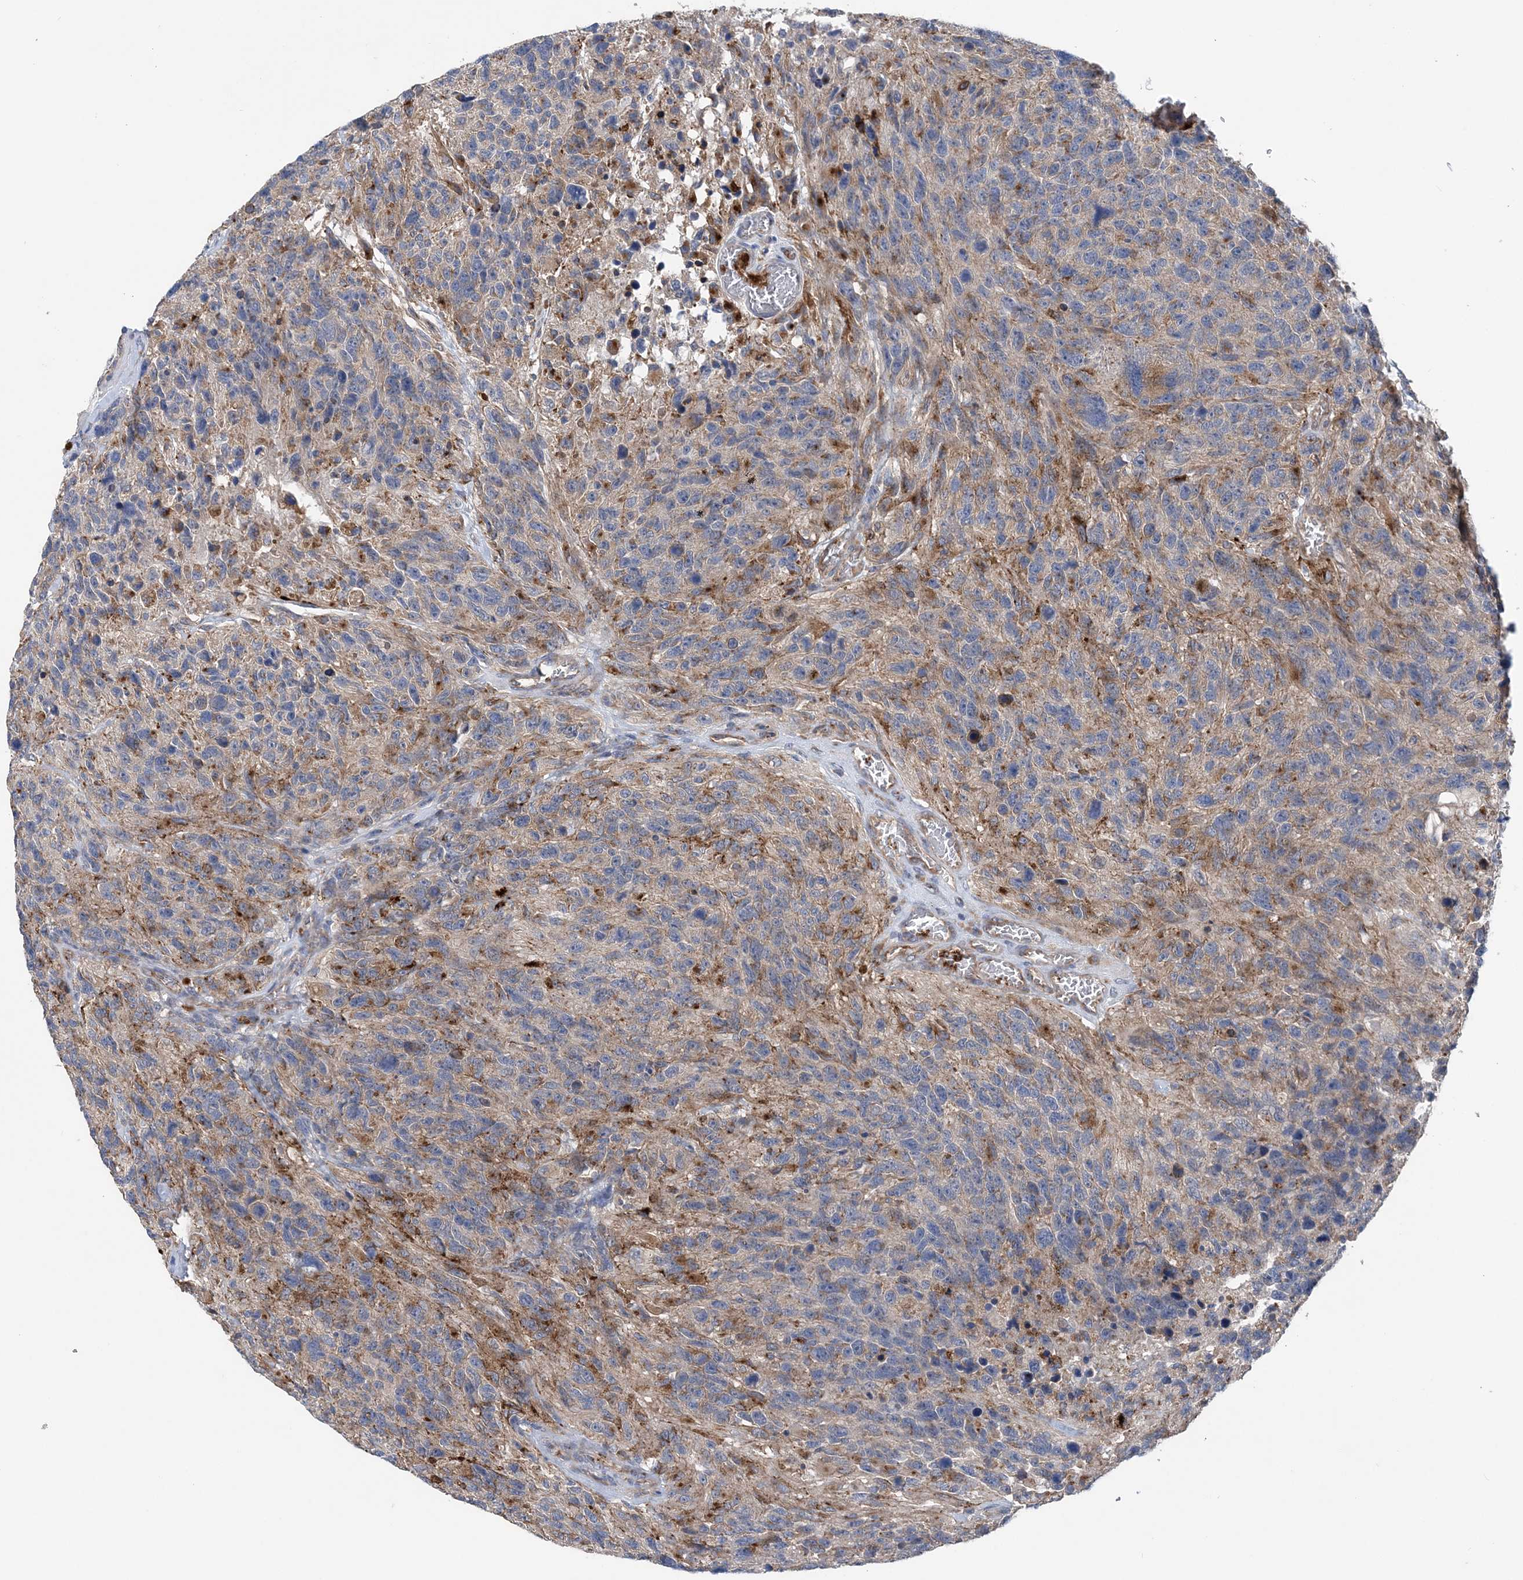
{"staining": {"intensity": "moderate", "quantity": "<25%", "location": "cytoplasmic/membranous"}, "tissue": "glioma", "cell_type": "Tumor cells", "image_type": "cancer", "snomed": [{"axis": "morphology", "description": "Glioma, malignant, High grade"}, {"axis": "topography", "description": "Brain"}], "caption": "Glioma stained with a protein marker shows moderate staining in tumor cells.", "gene": "PTTG1IP", "patient": {"sex": "male", "age": 69}}